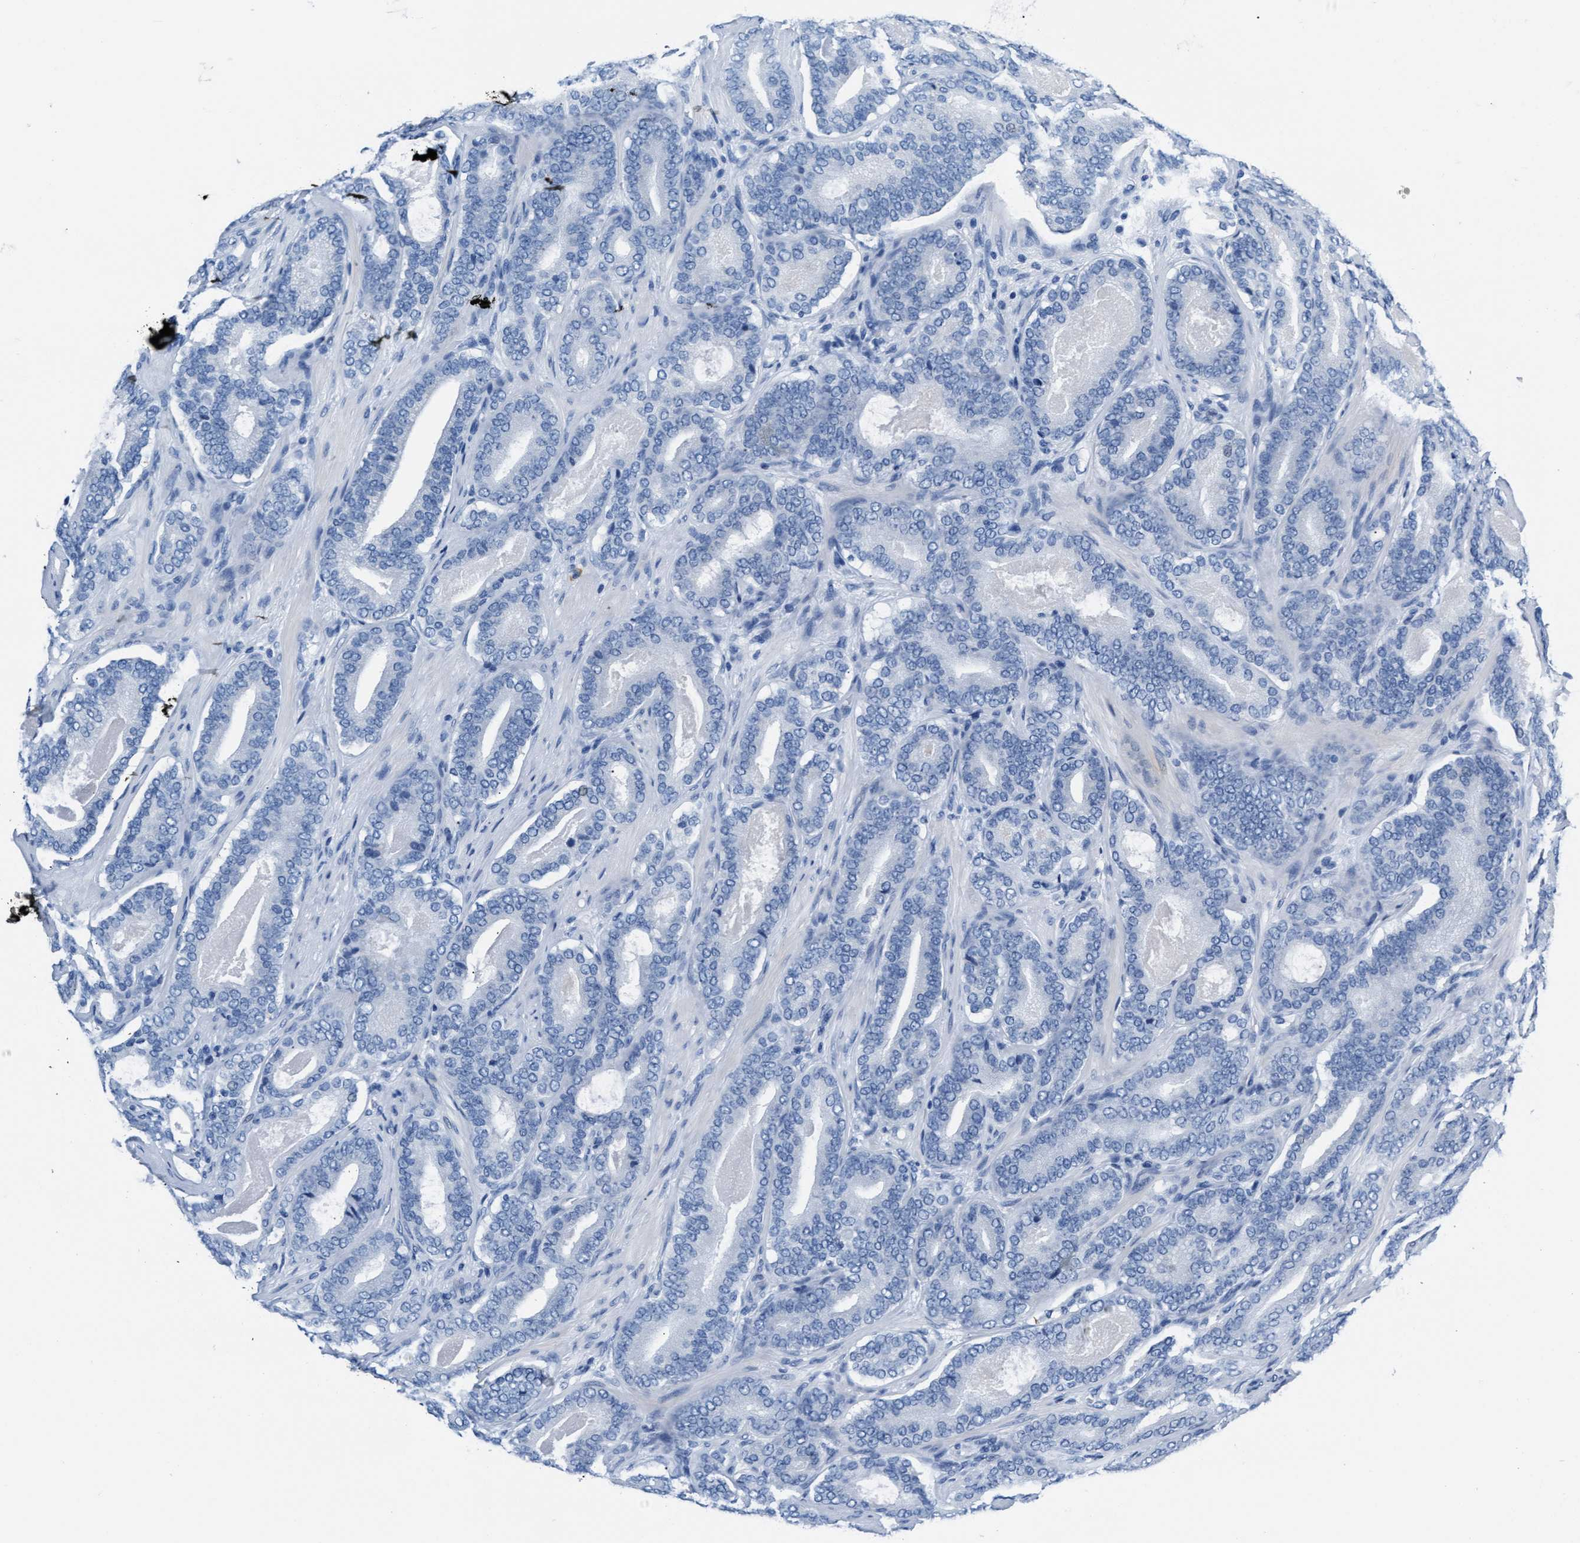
{"staining": {"intensity": "negative", "quantity": "none", "location": "none"}, "tissue": "prostate cancer", "cell_type": "Tumor cells", "image_type": "cancer", "snomed": [{"axis": "morphology", "description": "Adenocarcinoma, High grade"}, {"axis": "topography", "description": "Prostate"}], "caption": "This photomicrograph is of prostate cancer (high-grade adenocarcinoma) stained with immunohistochemistry (IHC) to label a protein in brown with the nuclei are counter-stained blue. There is no expression in tumor cells.", "gene": "MMP8", "patient": {"sex": "male", "age": 60}}